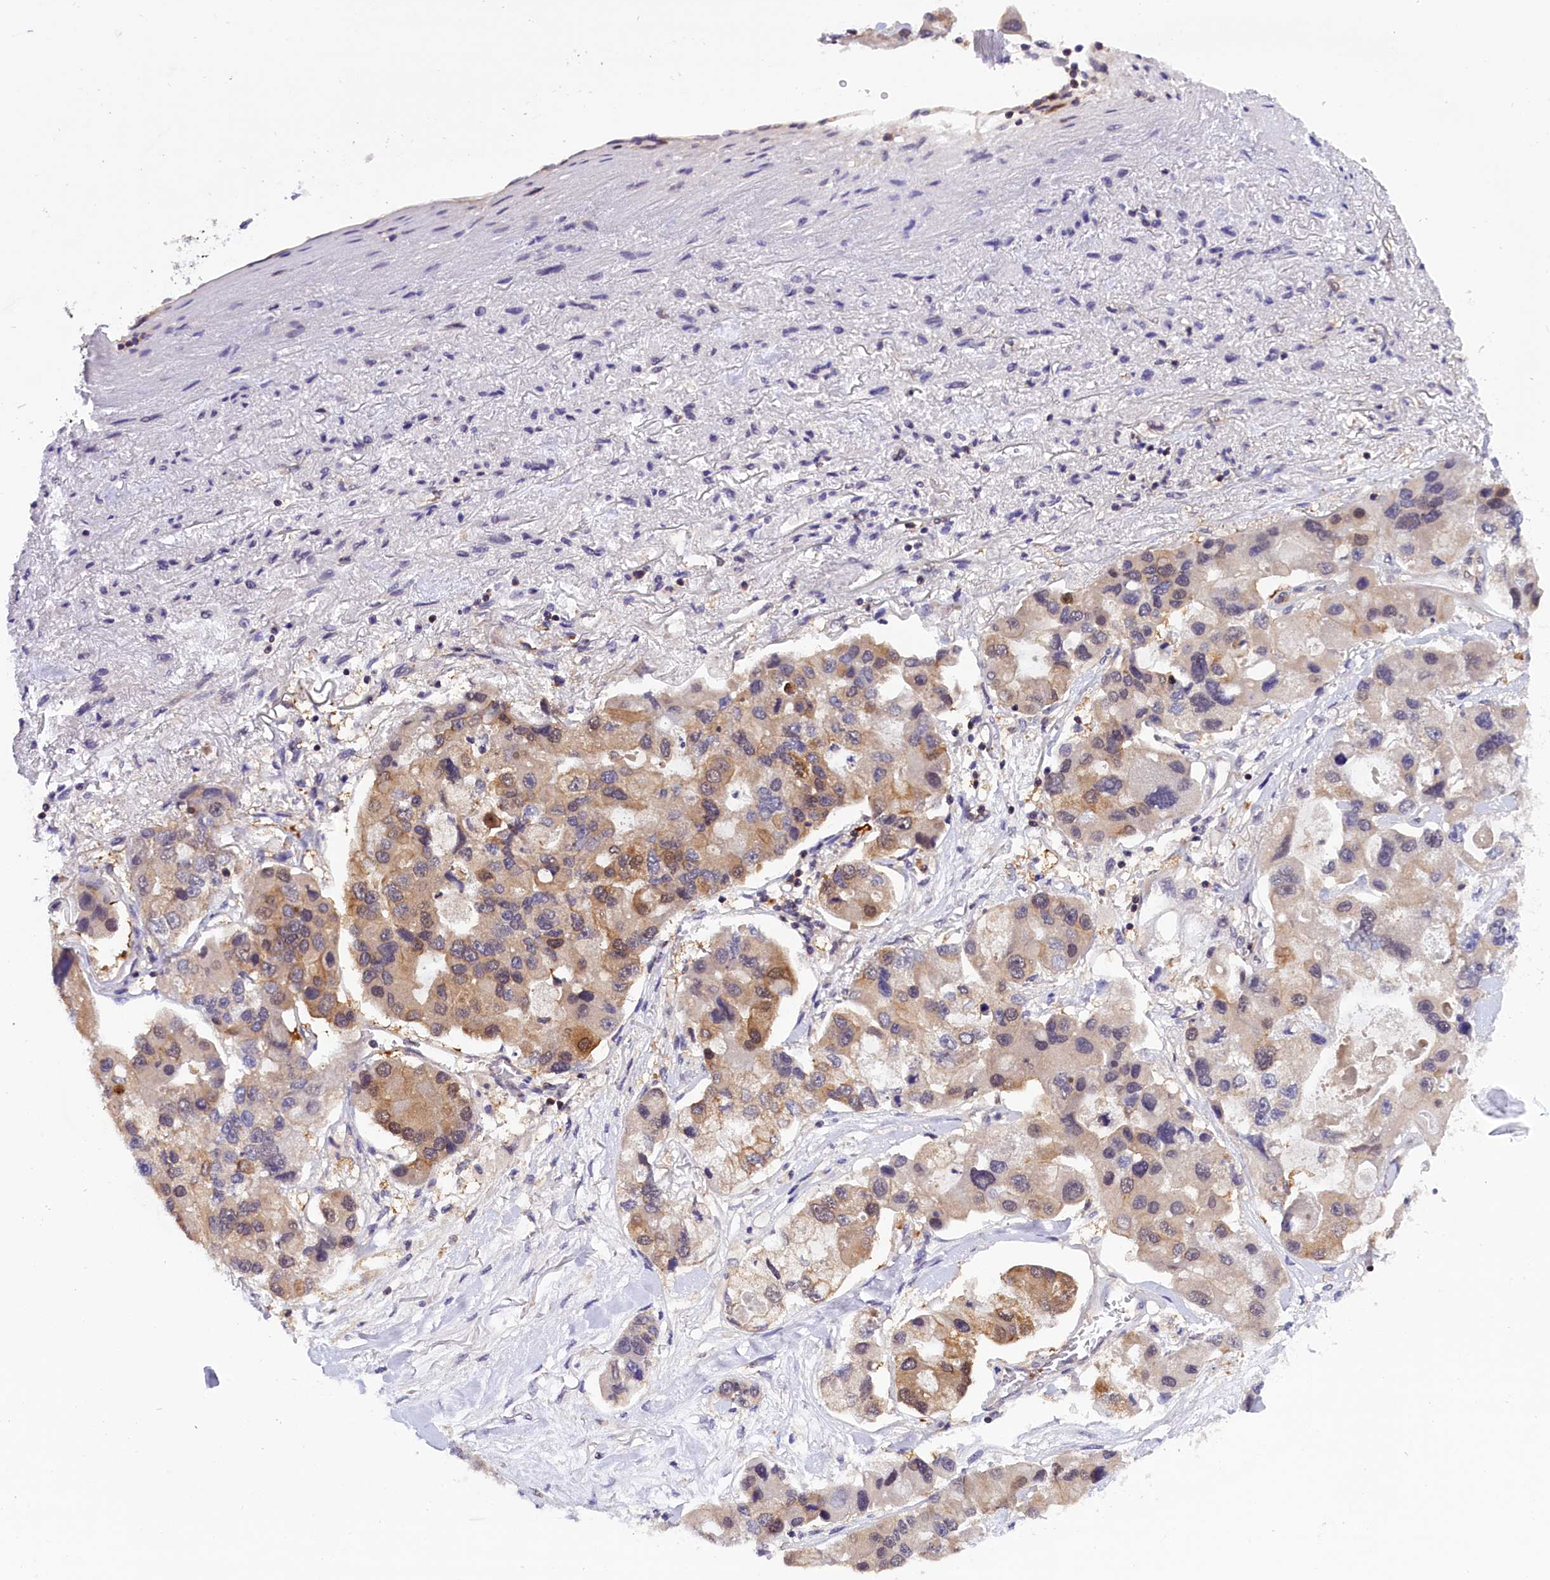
{"staining": {"intensity": "moderate", "quantity": "25%-75%", "location": "cytoplasmic/membranous"}, "tissue": "lung cancer", "cell_type": "Tumor cells", "image_type": "cancer", "snomed": [{"axis": "morphology", "description": "Adenocarcinoma, NOS"}, {"axis": "topography", "description": "Lung"}], "caption": "DAB immunohistochemical staining of lung cancer (adenocarcinoma) shows moderate cytoplasmic/membranous protein expression in approximately 25%-75% of tumor cells.", "gene": "TBCB", "patient": {"sex": "female", "age": 54}}